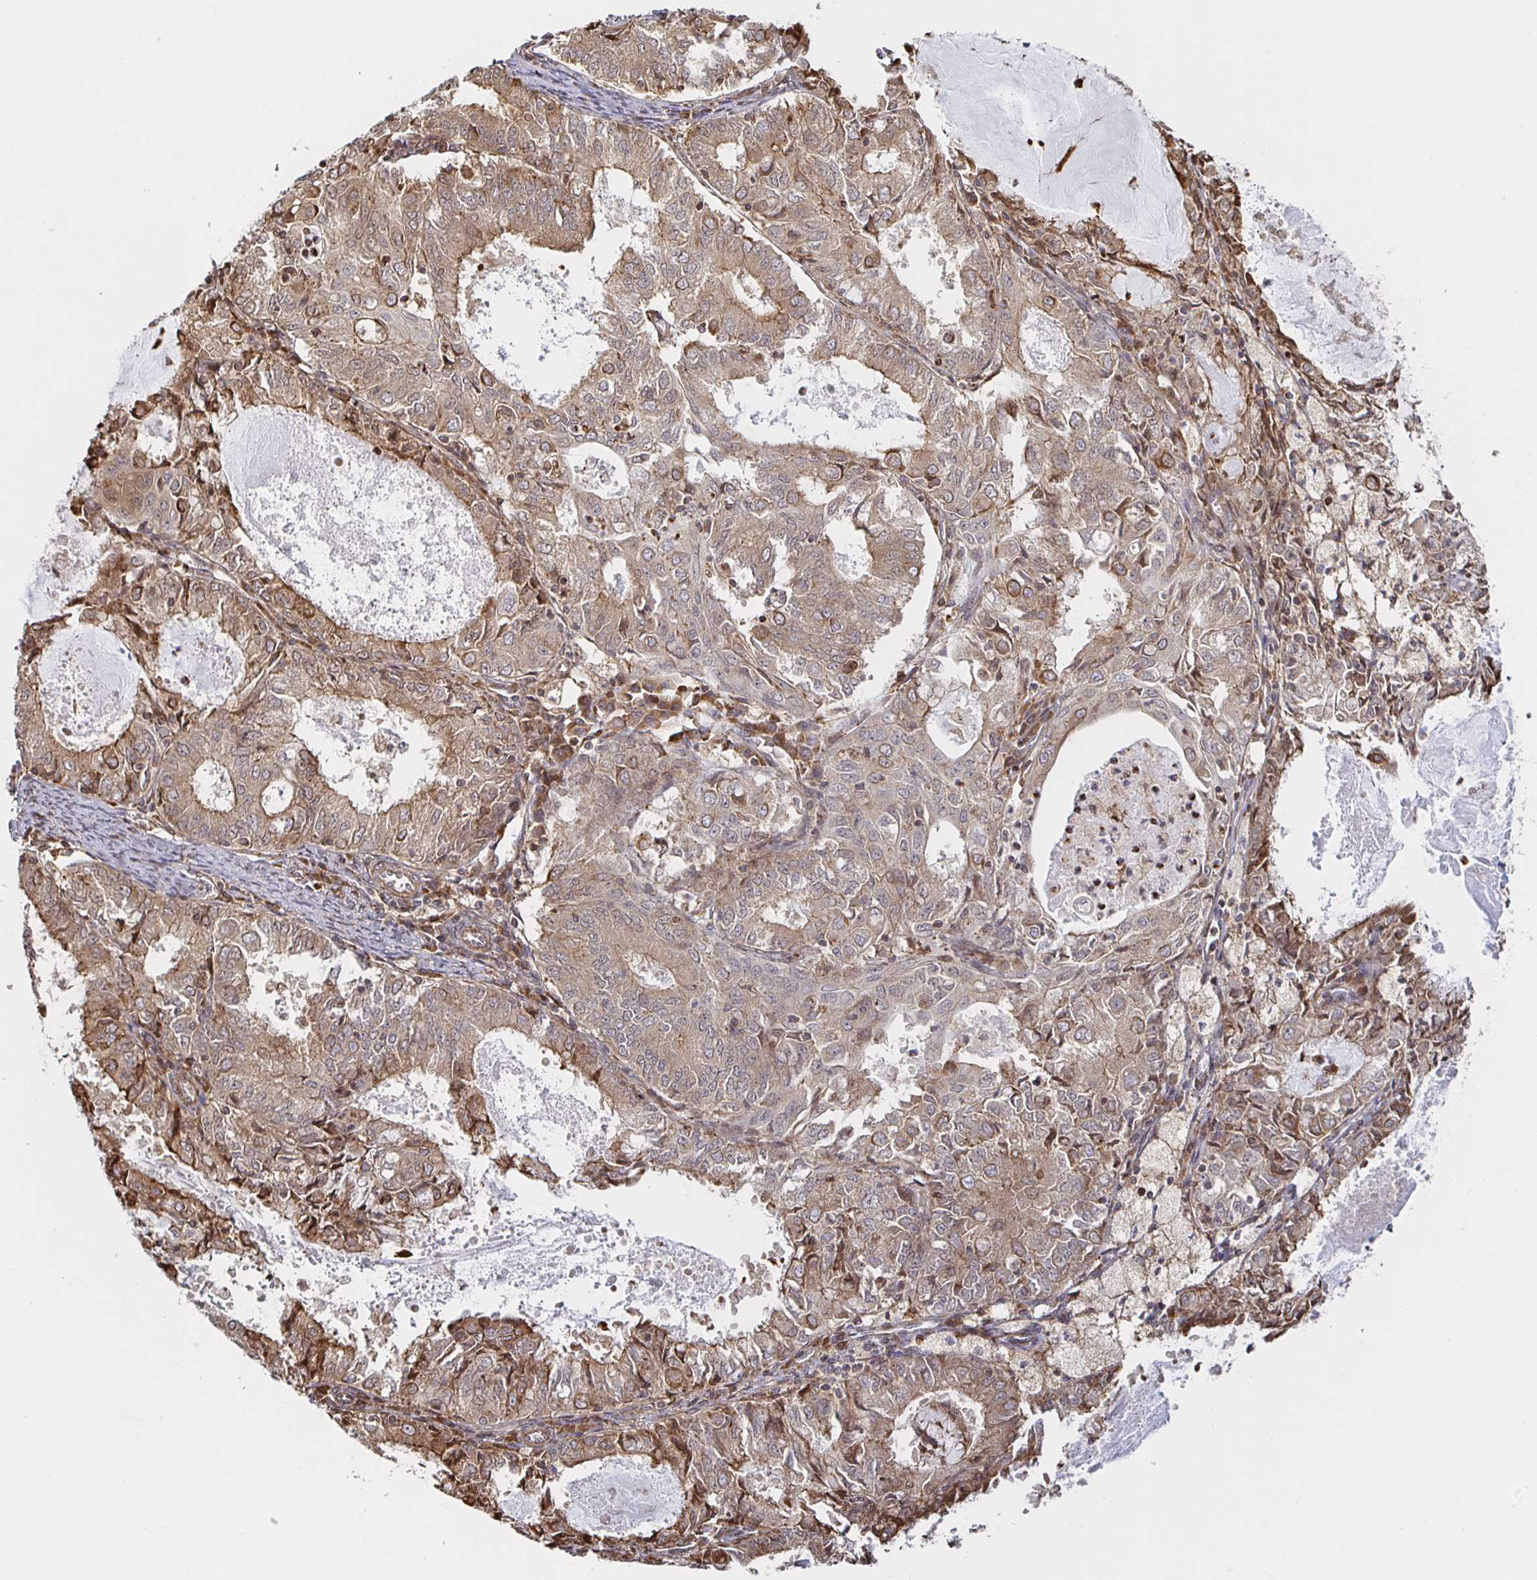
{"staining": {"intensity": "moderate", "quantity": ">75%", "location": "cytoplasmic/membranous"}, "tissue": "endometrial cancer", "cell_type": "Tumor cells", "image_type": "cancer", "snomed": [{"axis": "morphology", "description": "Adenocarcinoma, NOS"}, {"axis": "topography", "description": "Endometrium"}], "caption": "Tumor cells reveal medium levels of moderate cytoplasmic/membranous positivity in about >75% of cells in human endometrial adenocarcinoma.", "gene": "STRAP", "patient": {"sex": "female", "age": 57}}